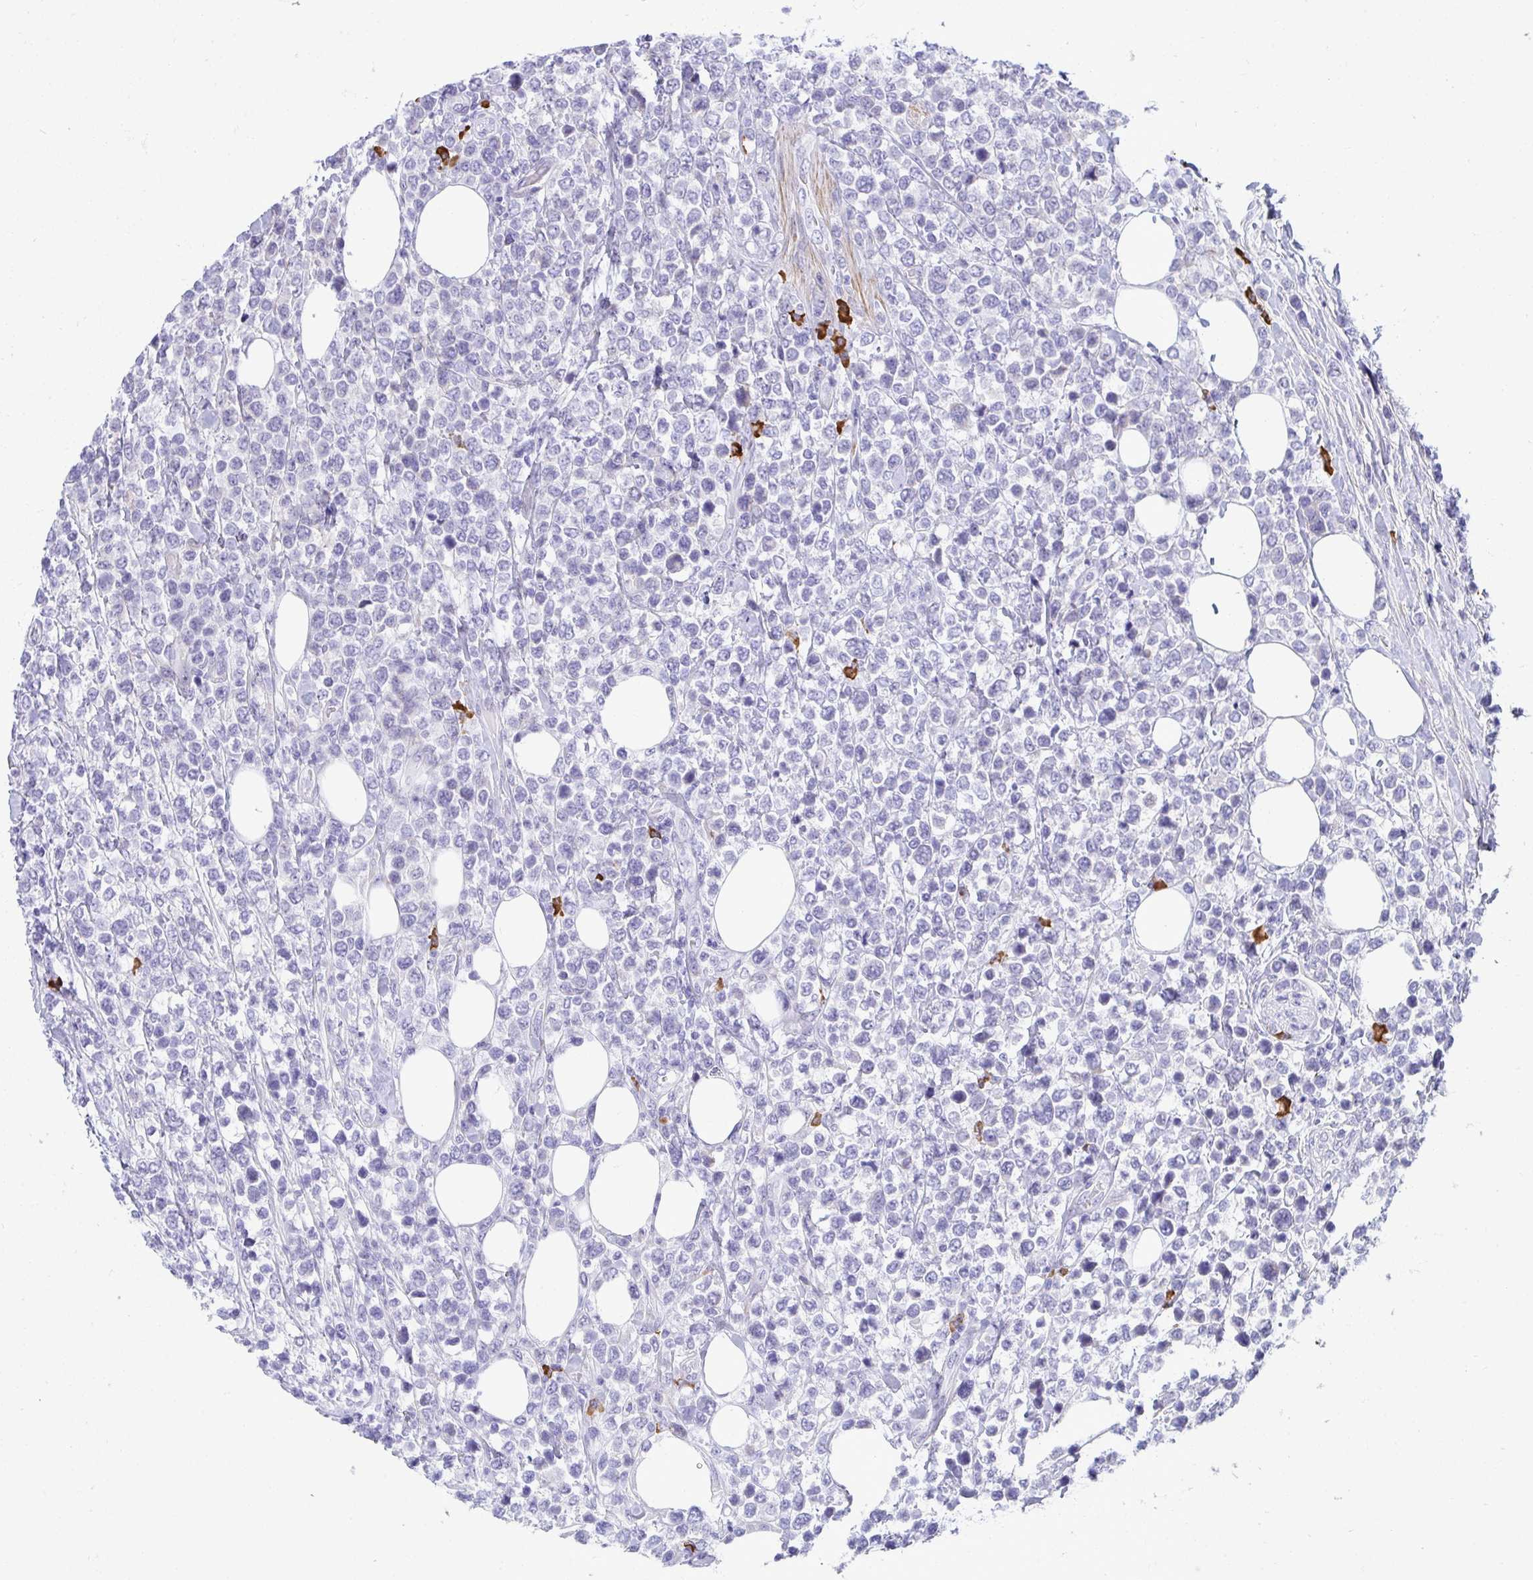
{"staining": {"intensity": "negative", "quantity": "none", "location": "none"}, "tissue": "lymphoma", "cell_type": "Tumor cells", "image_type": "cancer", "snomed": [{"axis": "morphology", "description": "Malignant lymphoma, non-Hodgkin's type, High grade"}, {"axis": "topography", "description": "Soft tissue"}], "caption": "The histopathology image demonstrates no significant staining in tumor cells of lymphoma. Nuclei are stained in blue.", "gene": "PUS7L", "patient": {"sex": "female", "age": 56}}